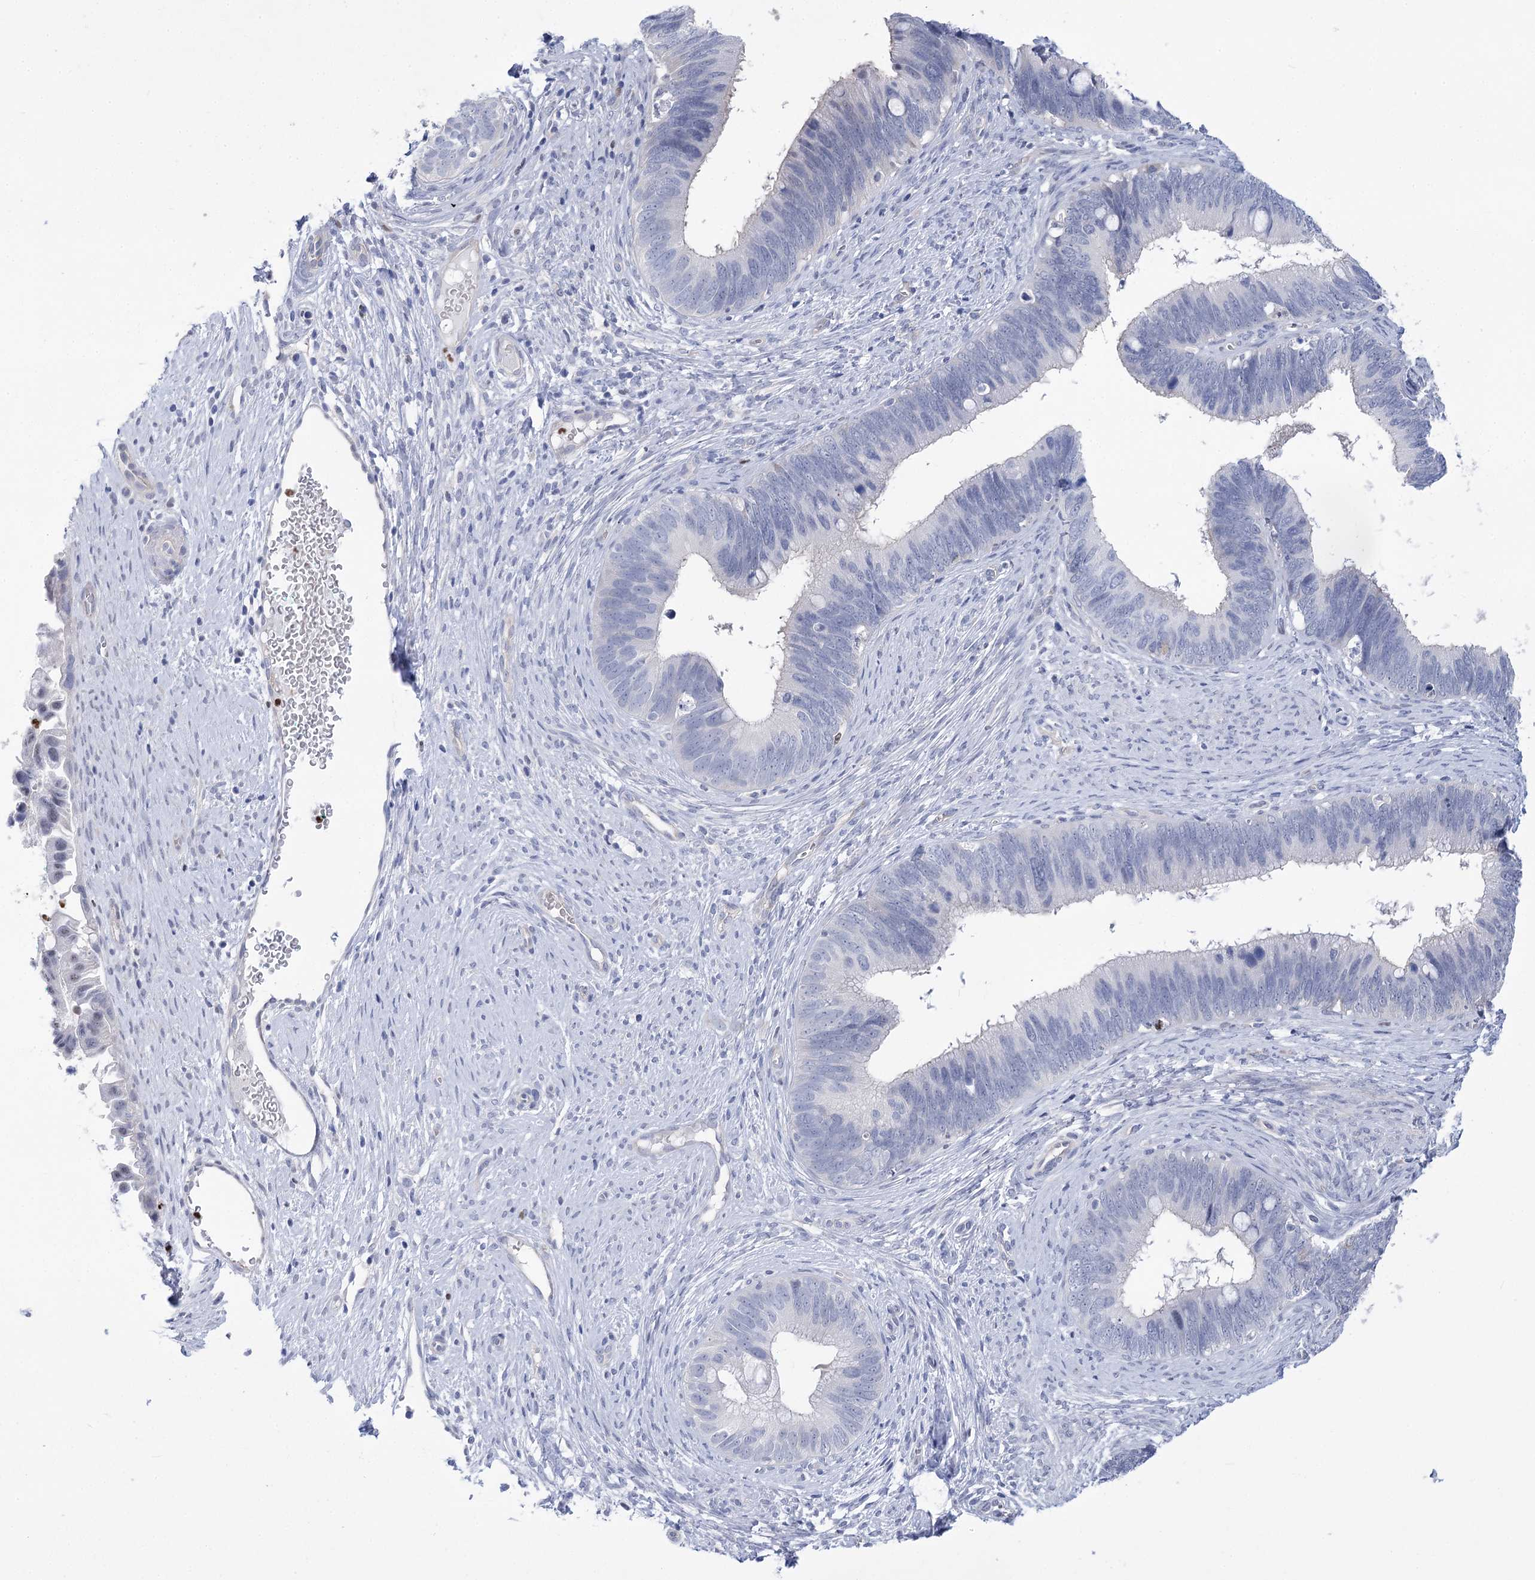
{"staining": {"intensity": "negative", "quantity": "none", "location": "none"}, "tissue": "cervical cancer", "cell_type": "Tumor cells", "image_type": "cancer", "snomed": [{"axis": "morphology", "description": "Adenocarcinoma, NOS"}, {"axis": "topography", "description": "Cervix"}], "caption": "This is an immunohistochemistry photomicrograph of human cervical cancer (adenocarcinoma). There is no positivity in tumor cells.", "gene": "THAP6", "patient": {"sex": "female", "age": 42}}